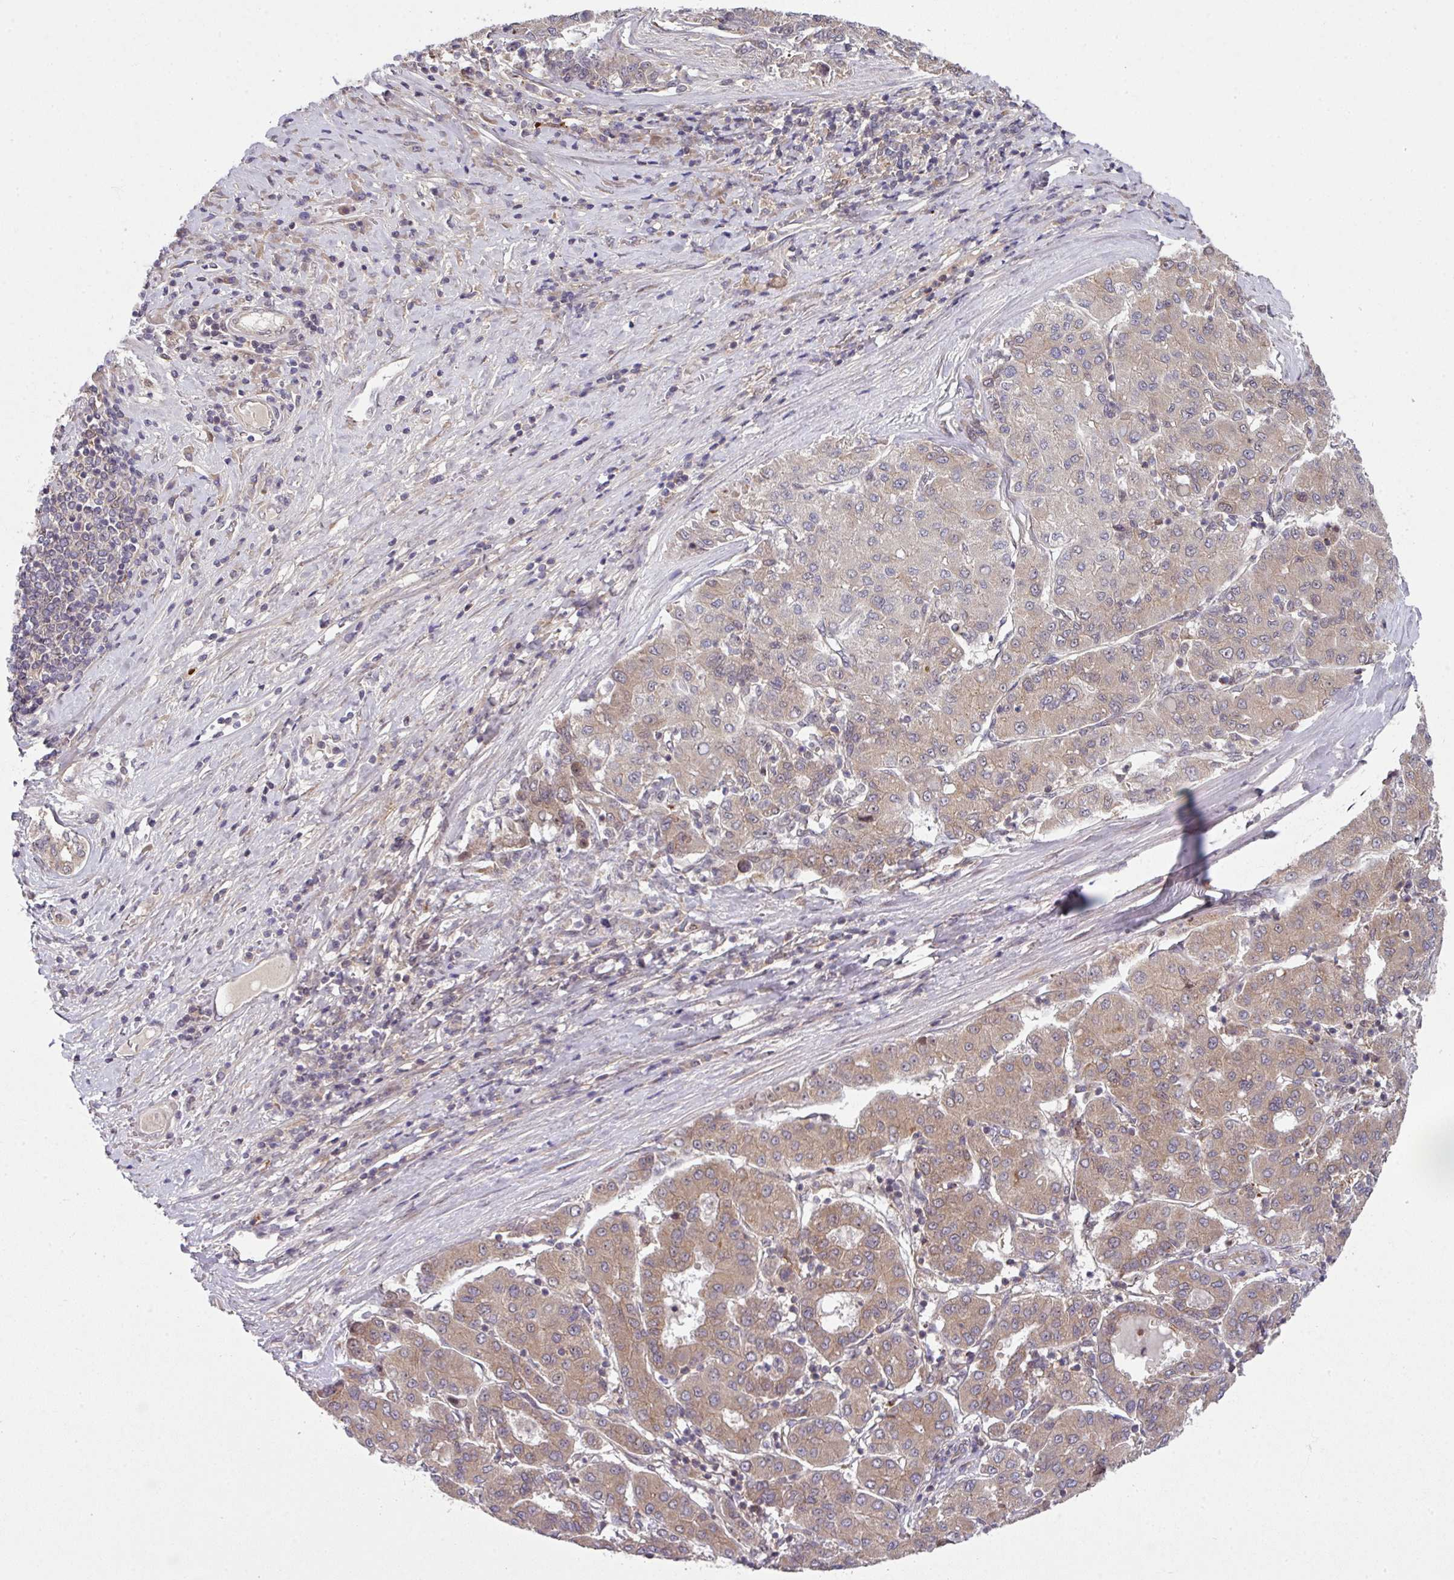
{"staining": {"intensity": "weak", "quantity": "25%-75%", "location": "cytoplasmic/membranous"}, "tissue": "liver cancer", "cell_type": "Tumor cells", "image_type": "cancer", "snomed": [{"axis": "morphology", "description": "Carcinoma, Hepatocellular, NOS"}, {"axis": "topography", "description": "Liver"}], "caption": "Protein expression analysis of hepatocellular carcinoma (liver) displays weak cytoplasmic/membranous staining in approximately 25%-75% of tumor cells.", "gene": "CAMLG", "patient": {"sex": "male", "age": 65}}